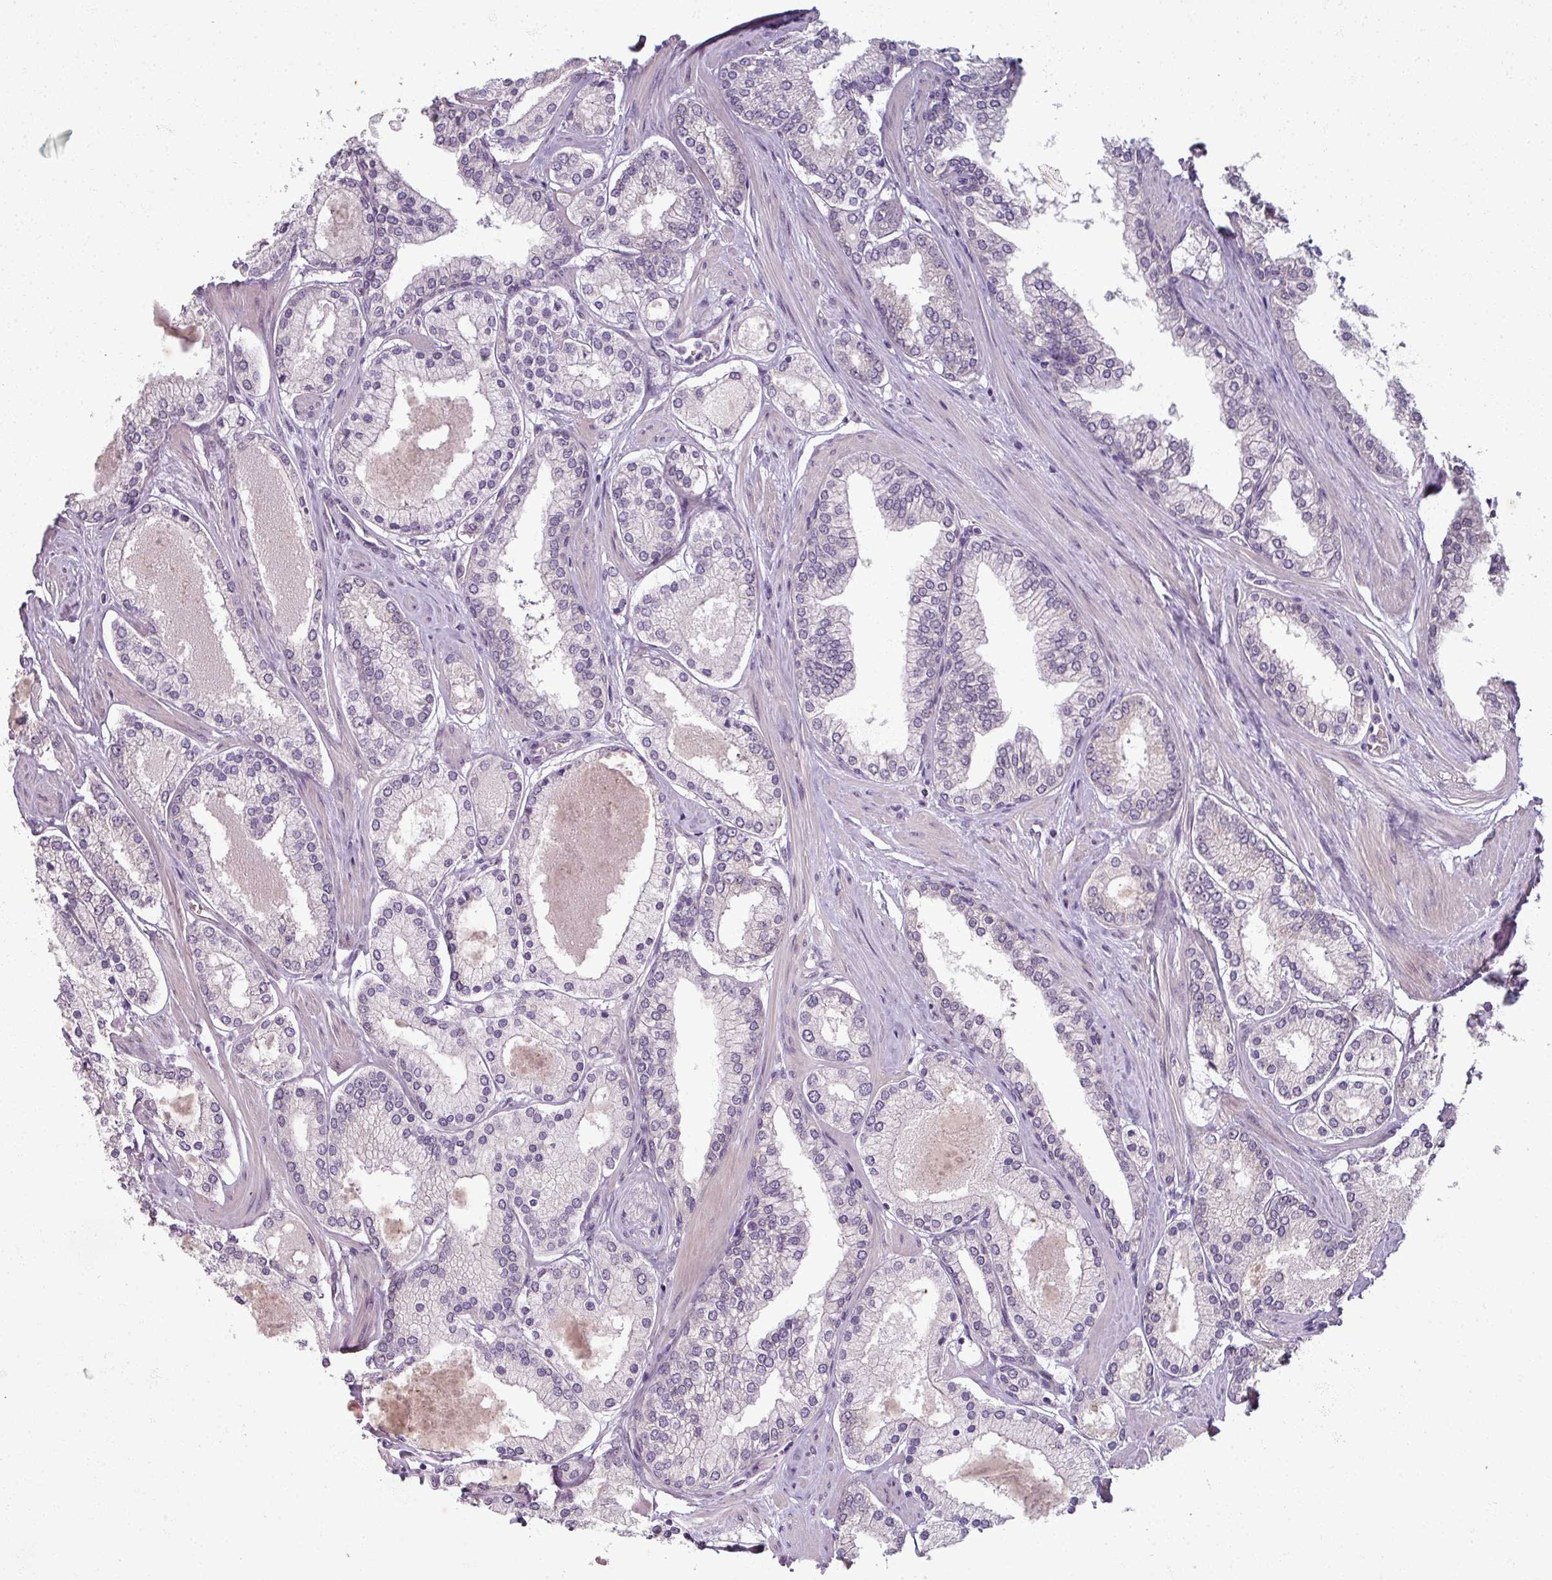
{"staining": {"intensity": "negative", "quantity": "none", "location": "none"}, "tissue": "prostate cancer", "cell_type": "Tumor cells", "image_type": "cancer", "snomed": [{"axis": "morphology", "description": "Adenocarcinoma, Low grade"}, {"axis": "topography", "description": "Prostate"}], "caption": "Immunohistochemical staining of prostate cancer (low-grade adenocarcinoma) shows no significant expression in tumor cells.", "gene": "MYMK", "patient": {"sex": "male", "age": 42}}